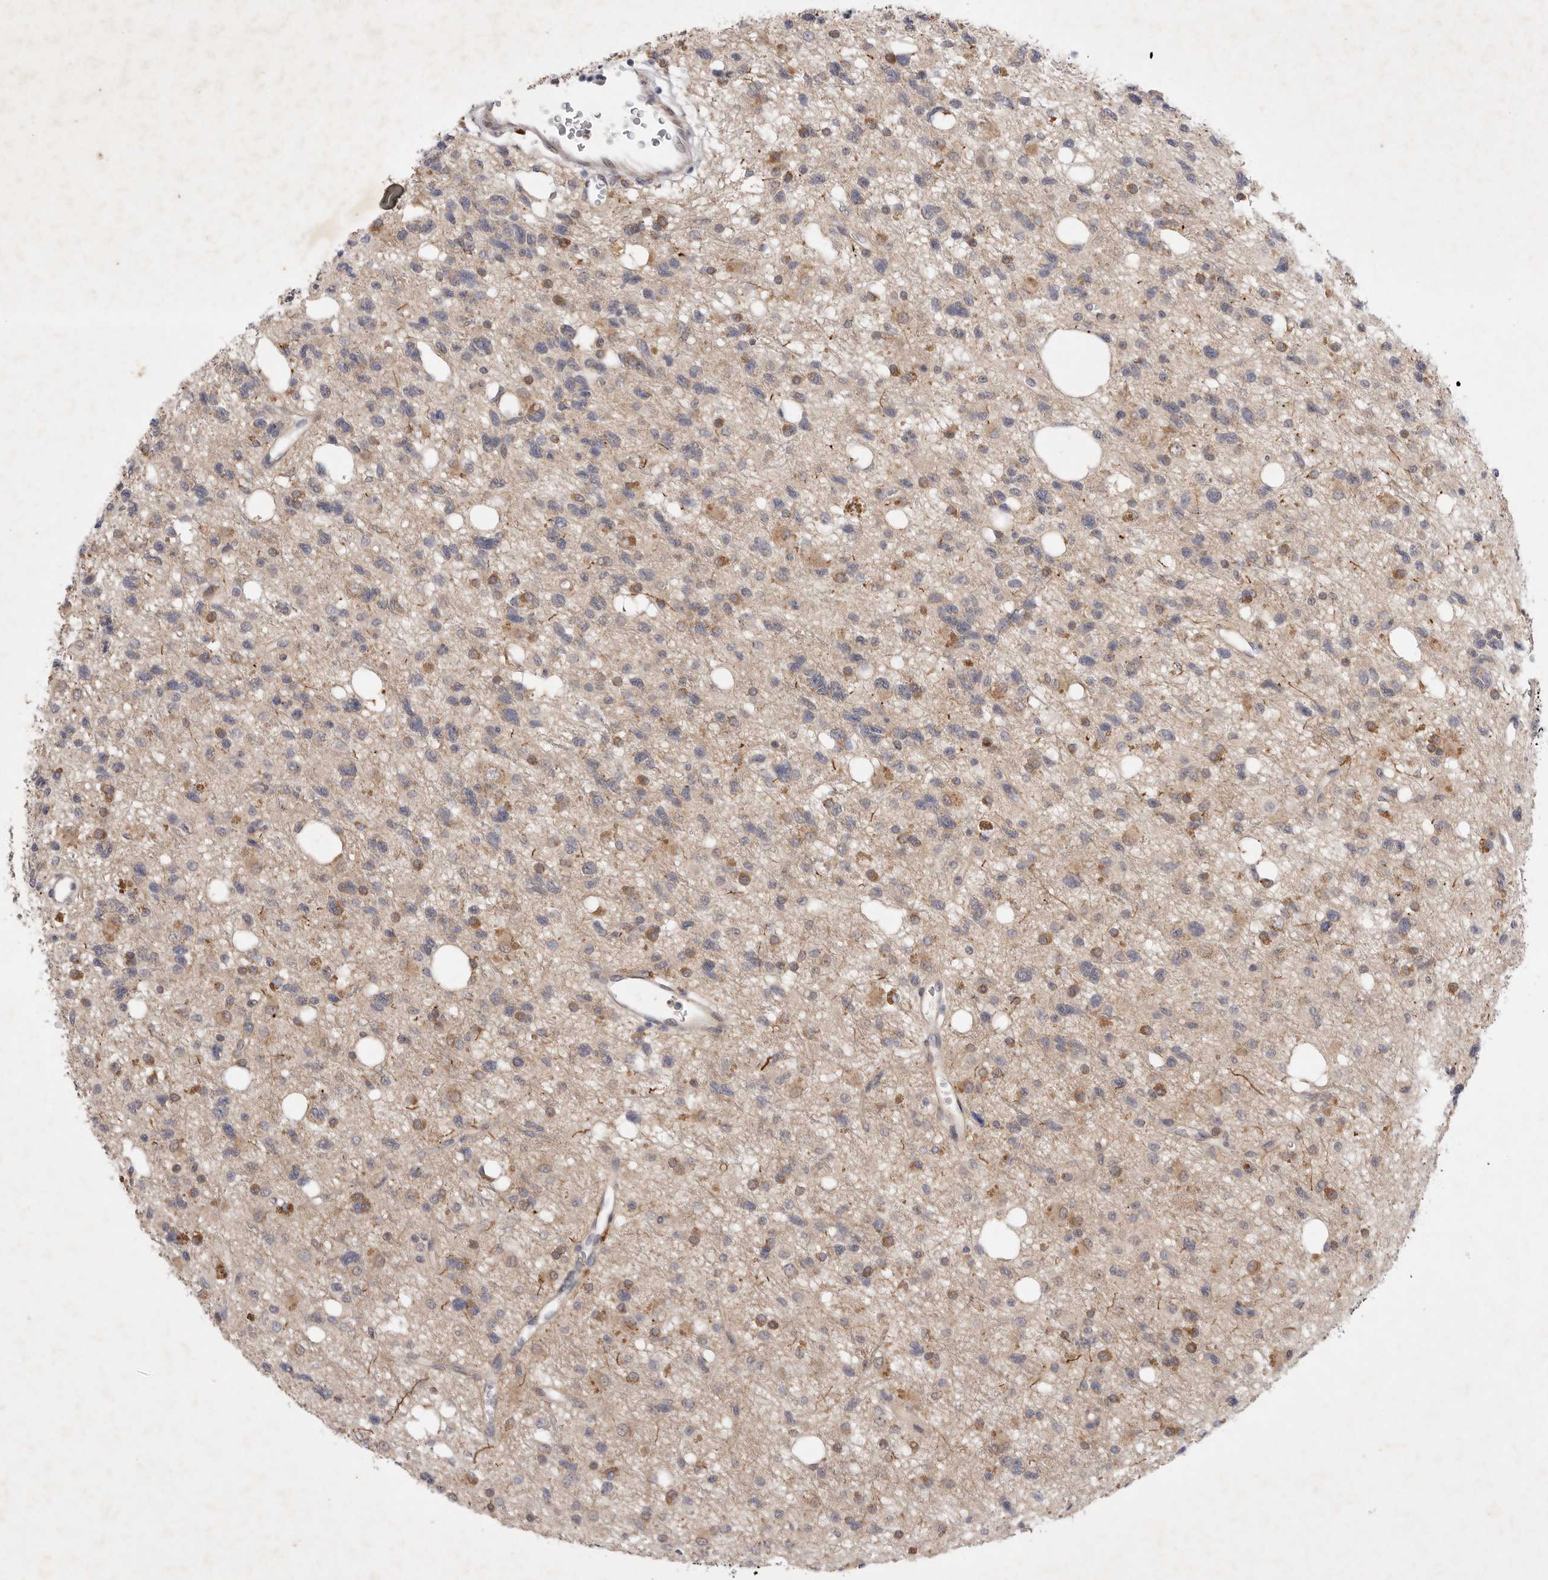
{"staining": {"intensity": "weak", "quantity": "<25%", "location": "cytoplasmic/membranous"}, "tissue": "glioma", "cell_type": "Tumor cells", "image_type": "cancer", "snomed": [{"axis": "morphology", "description": "Glioma, malignant, High grade"}, {"axis": "topography", "description": "Brain"}], "caption": "The photomicrograph exhibits no significant expression in tumor cells of glioma.", "gene": "PTPDC1", "patient": {"sex": "female", "age": 62}}